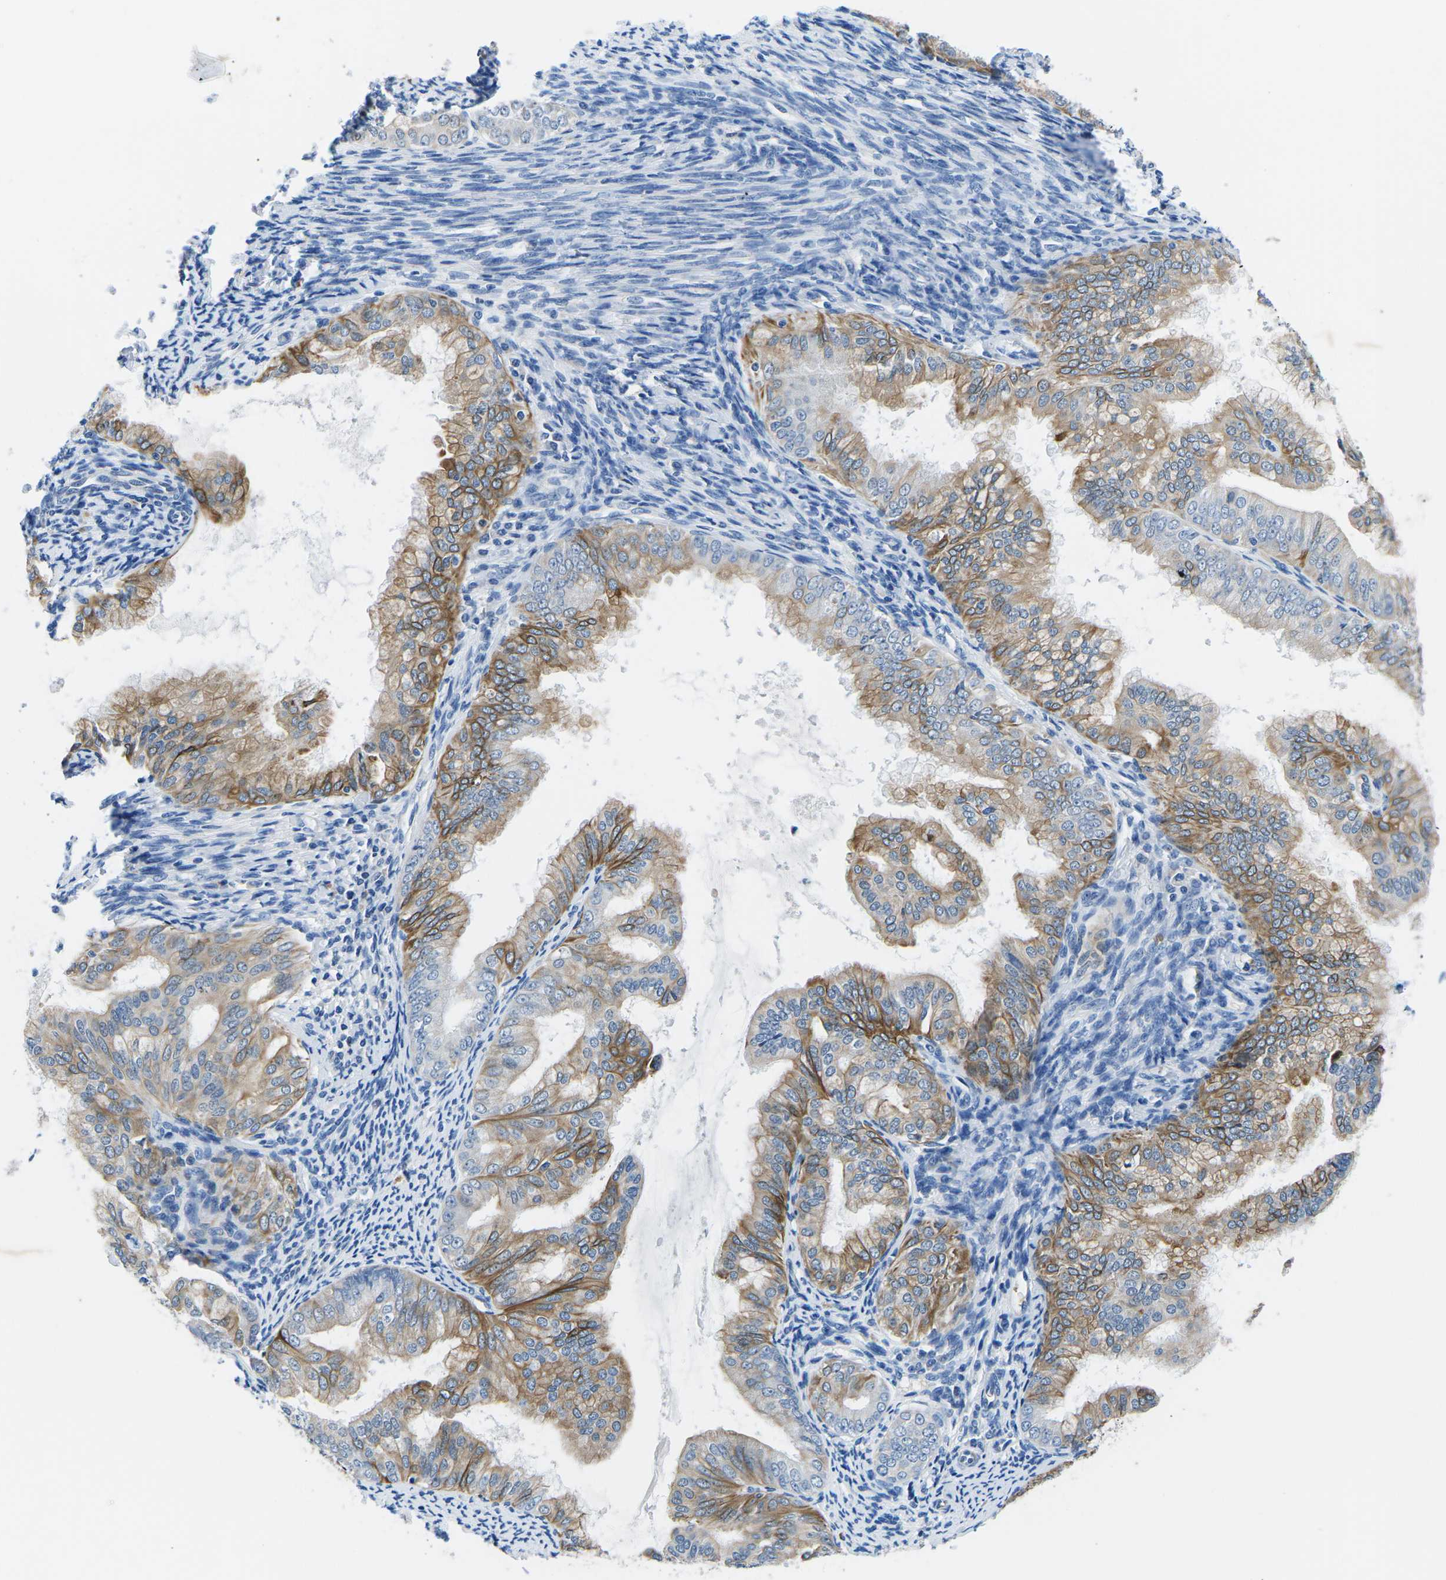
{"staining": {"intensity": "moderate", "quantity": "25%-75%", "location": "cytoplasmic/membranous"}, "tissue": "endometrial cancer", "cell_type": "Tumor cells", "image_type": "cancer", "snomed": [{"axis": "morphology", "description": "Adenocarcinoma, NOS"}, {"axis": "topography", "description": "Endometrium"}], "caption": "Moderate cytoplasmic/membranous positivity is appreciated in approximately 25%-75% of tumor cells in endometrial cancer.", "gene": "TM6SF1", "patient": {"sex": "female", "age": 63}}